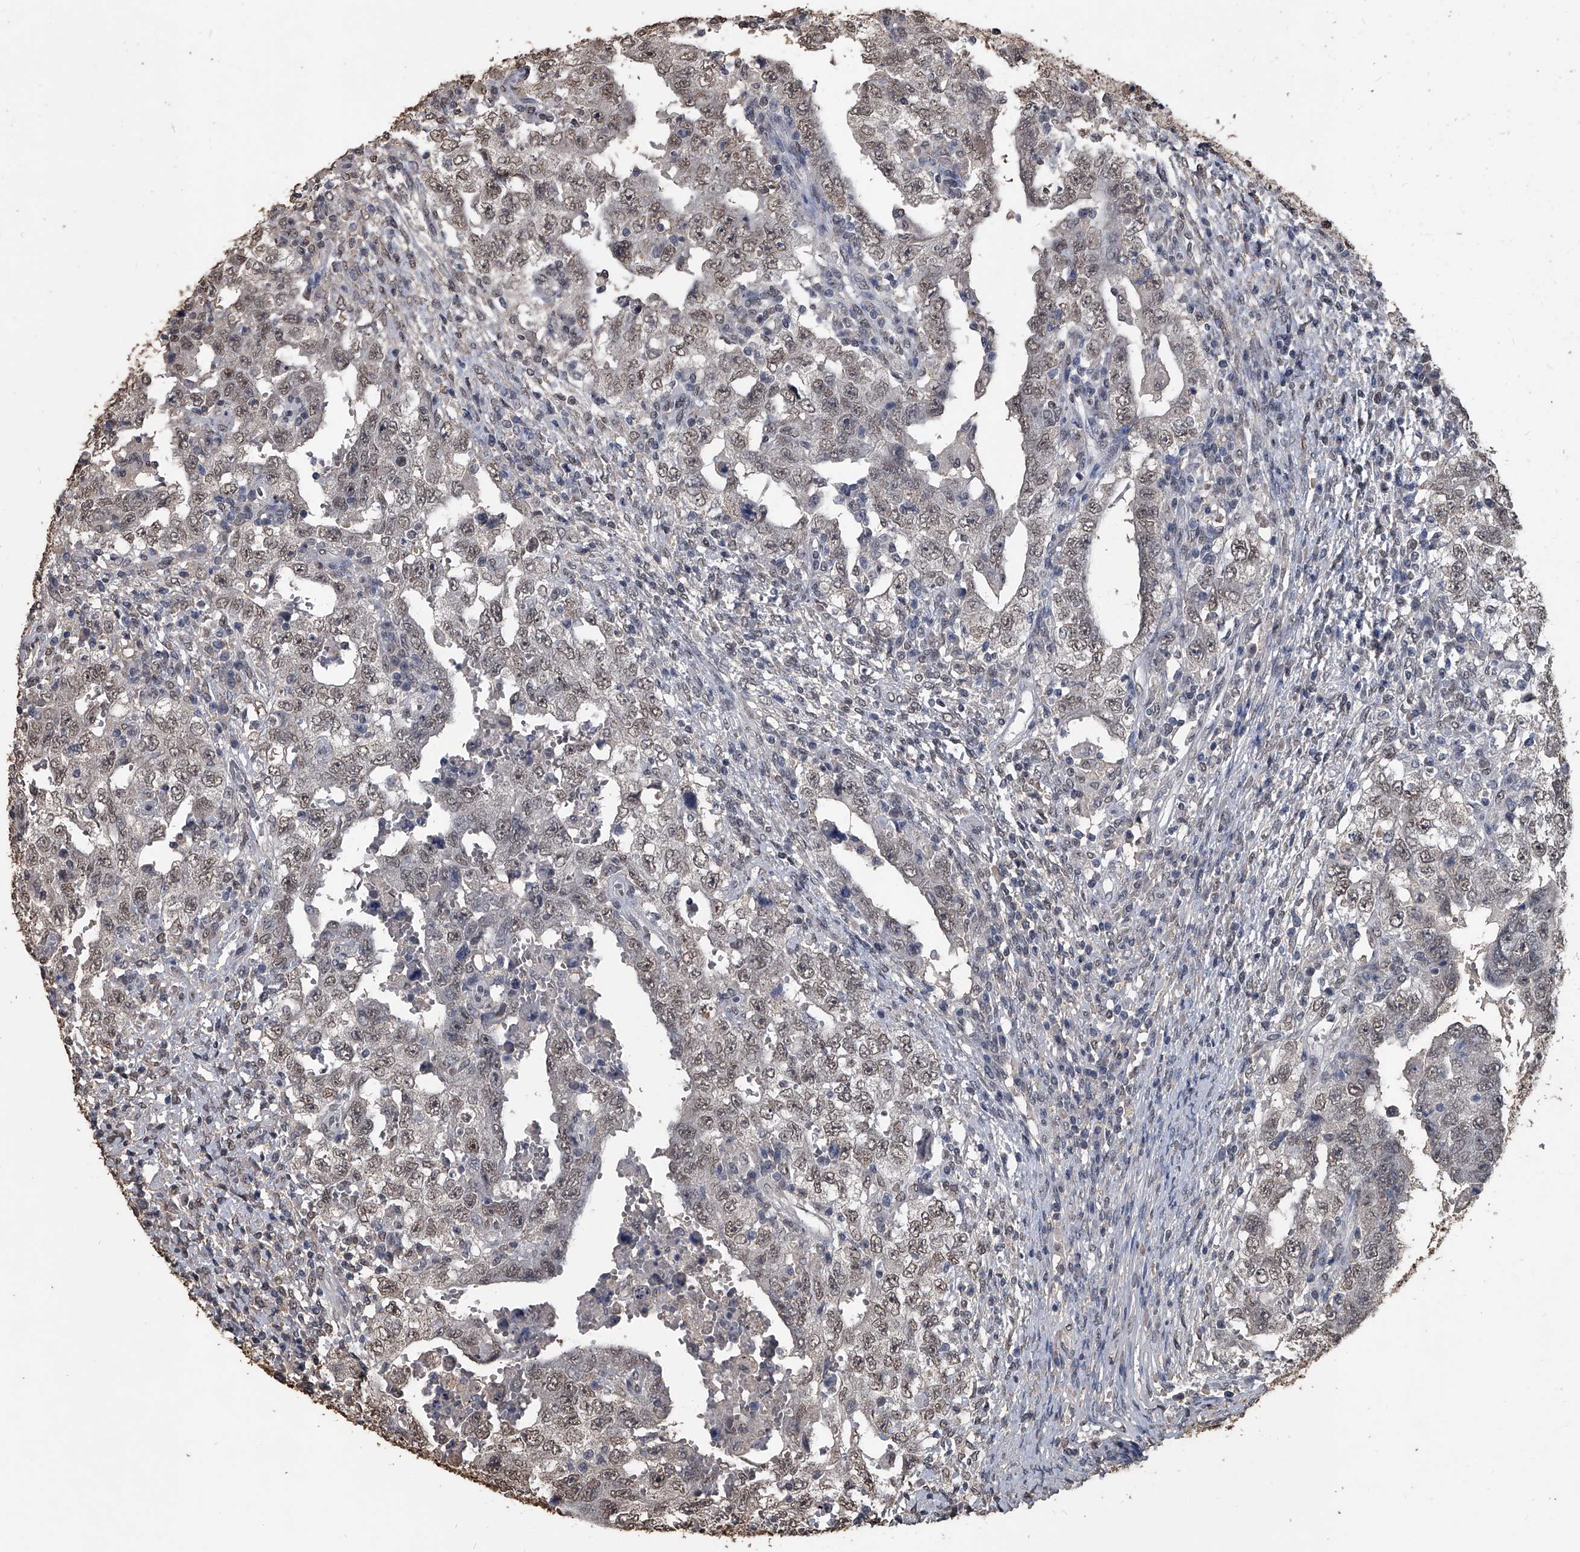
{"staining": {"intensity": "weak", "quantity": ">75%", "location": "nuclear"}, "tissue": "testis cancer", "cell_type": "Tumor cells", "image_type": "cancer", "snomed": [{"axis": "morphology", "description": "Carcinoma, Embryonal, NOS"}, {"axis": "topography", "description": "Testis"}], "caption": "Protein analysis of testis cancer (embryonal carcinoma) tissue shows weak nuclear positivity in about >75% of tumor cells. (brown staining indicates protein expression, while blue staining denotes nuclei).", "gene": "MATR3", "patient": {"sex": "male", "age": 26}}